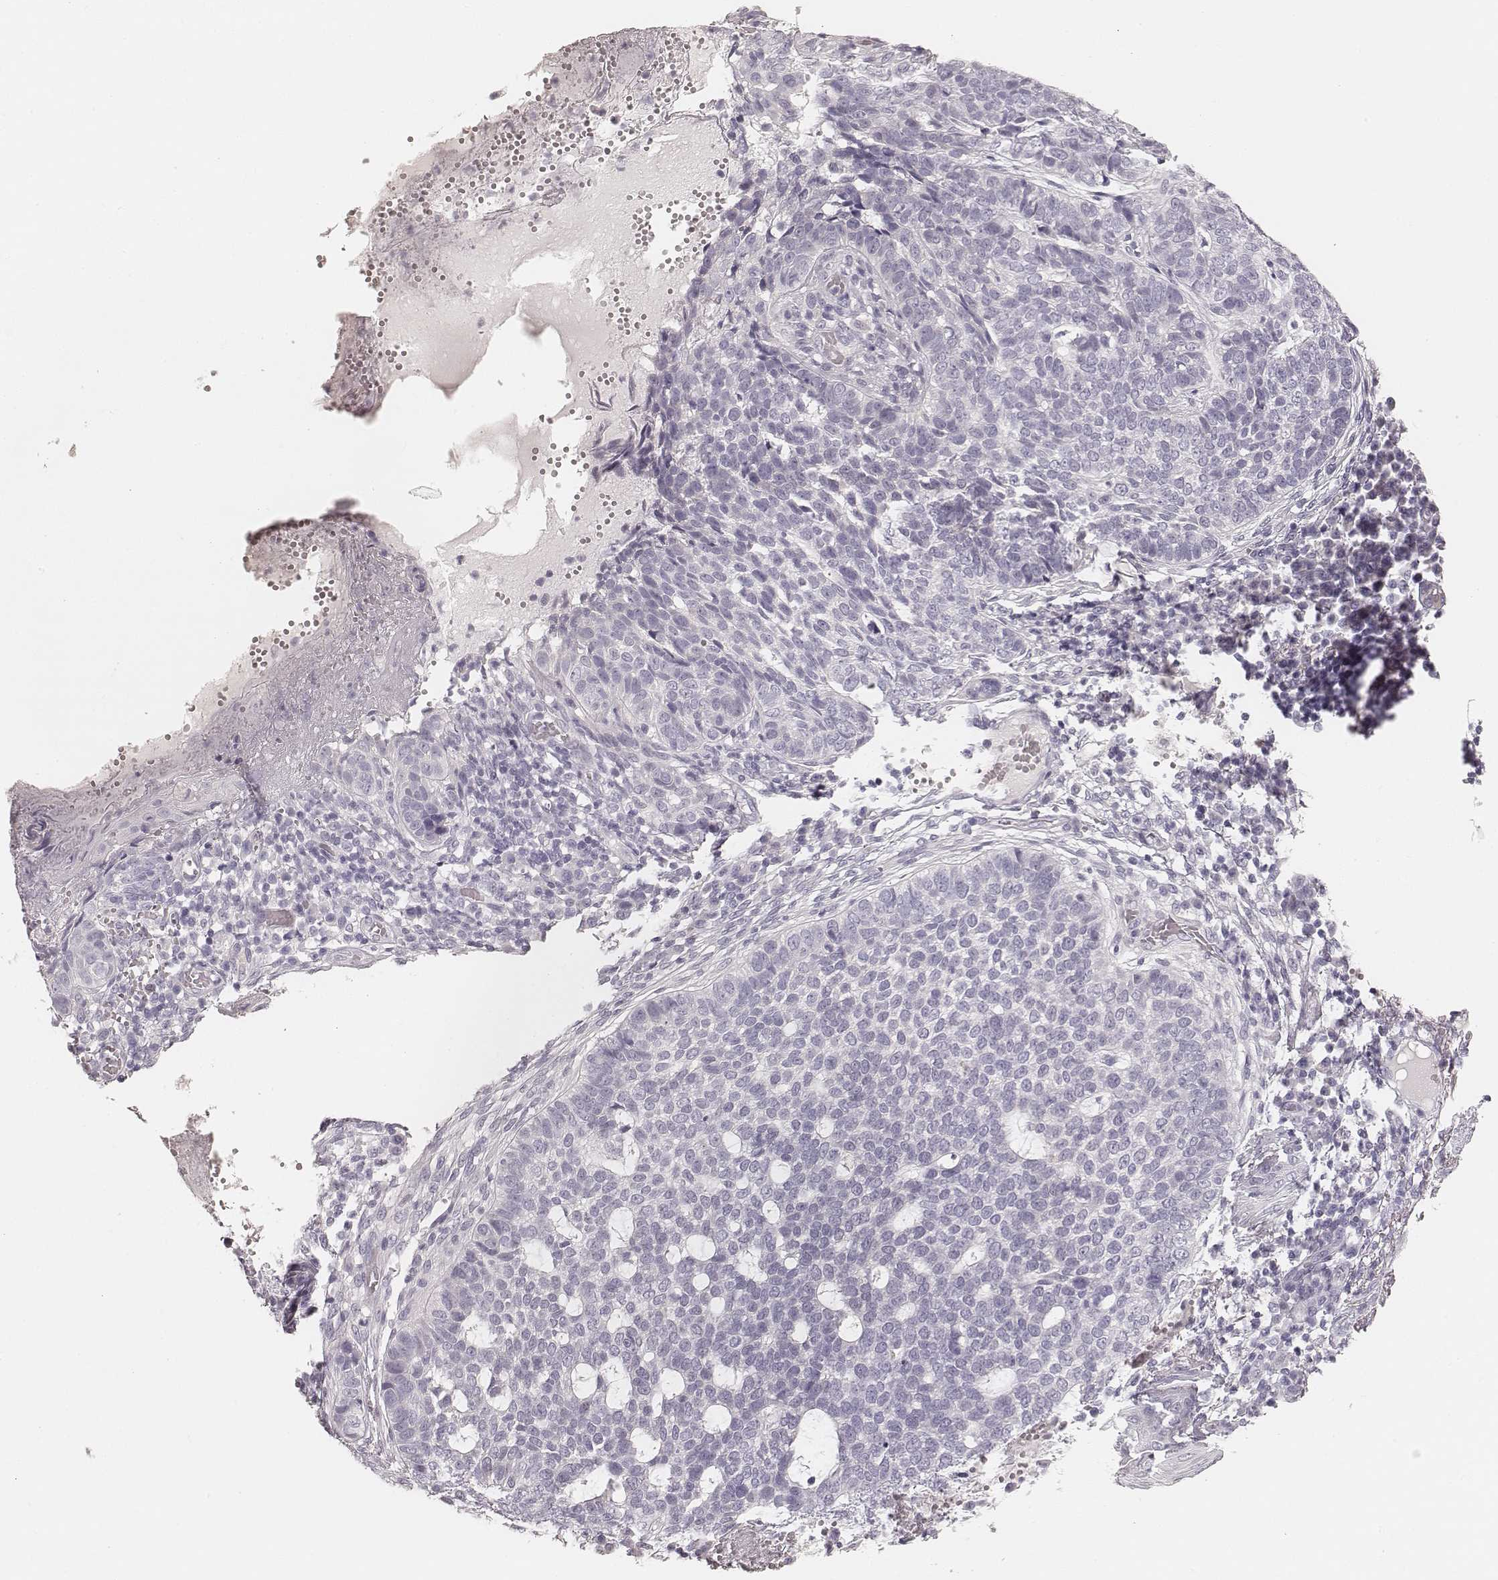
{"staining": {"intensity": "negative", "quantity": "none", "location": "none"}, "tissue": "skin cancer", "cell_type": "Tumor cells", "image_type": "cancer", "snomed": [{"axis": "morphology", "description": "Basal cell carcinoma"}, {"axis": "topography", "description": "Skin"}], "caption": "This is an IHC image of skin cancer. There is no staining in tumor cells.", "gene": "HNF4G", "patient": {"sex": "female", "age": 69}}